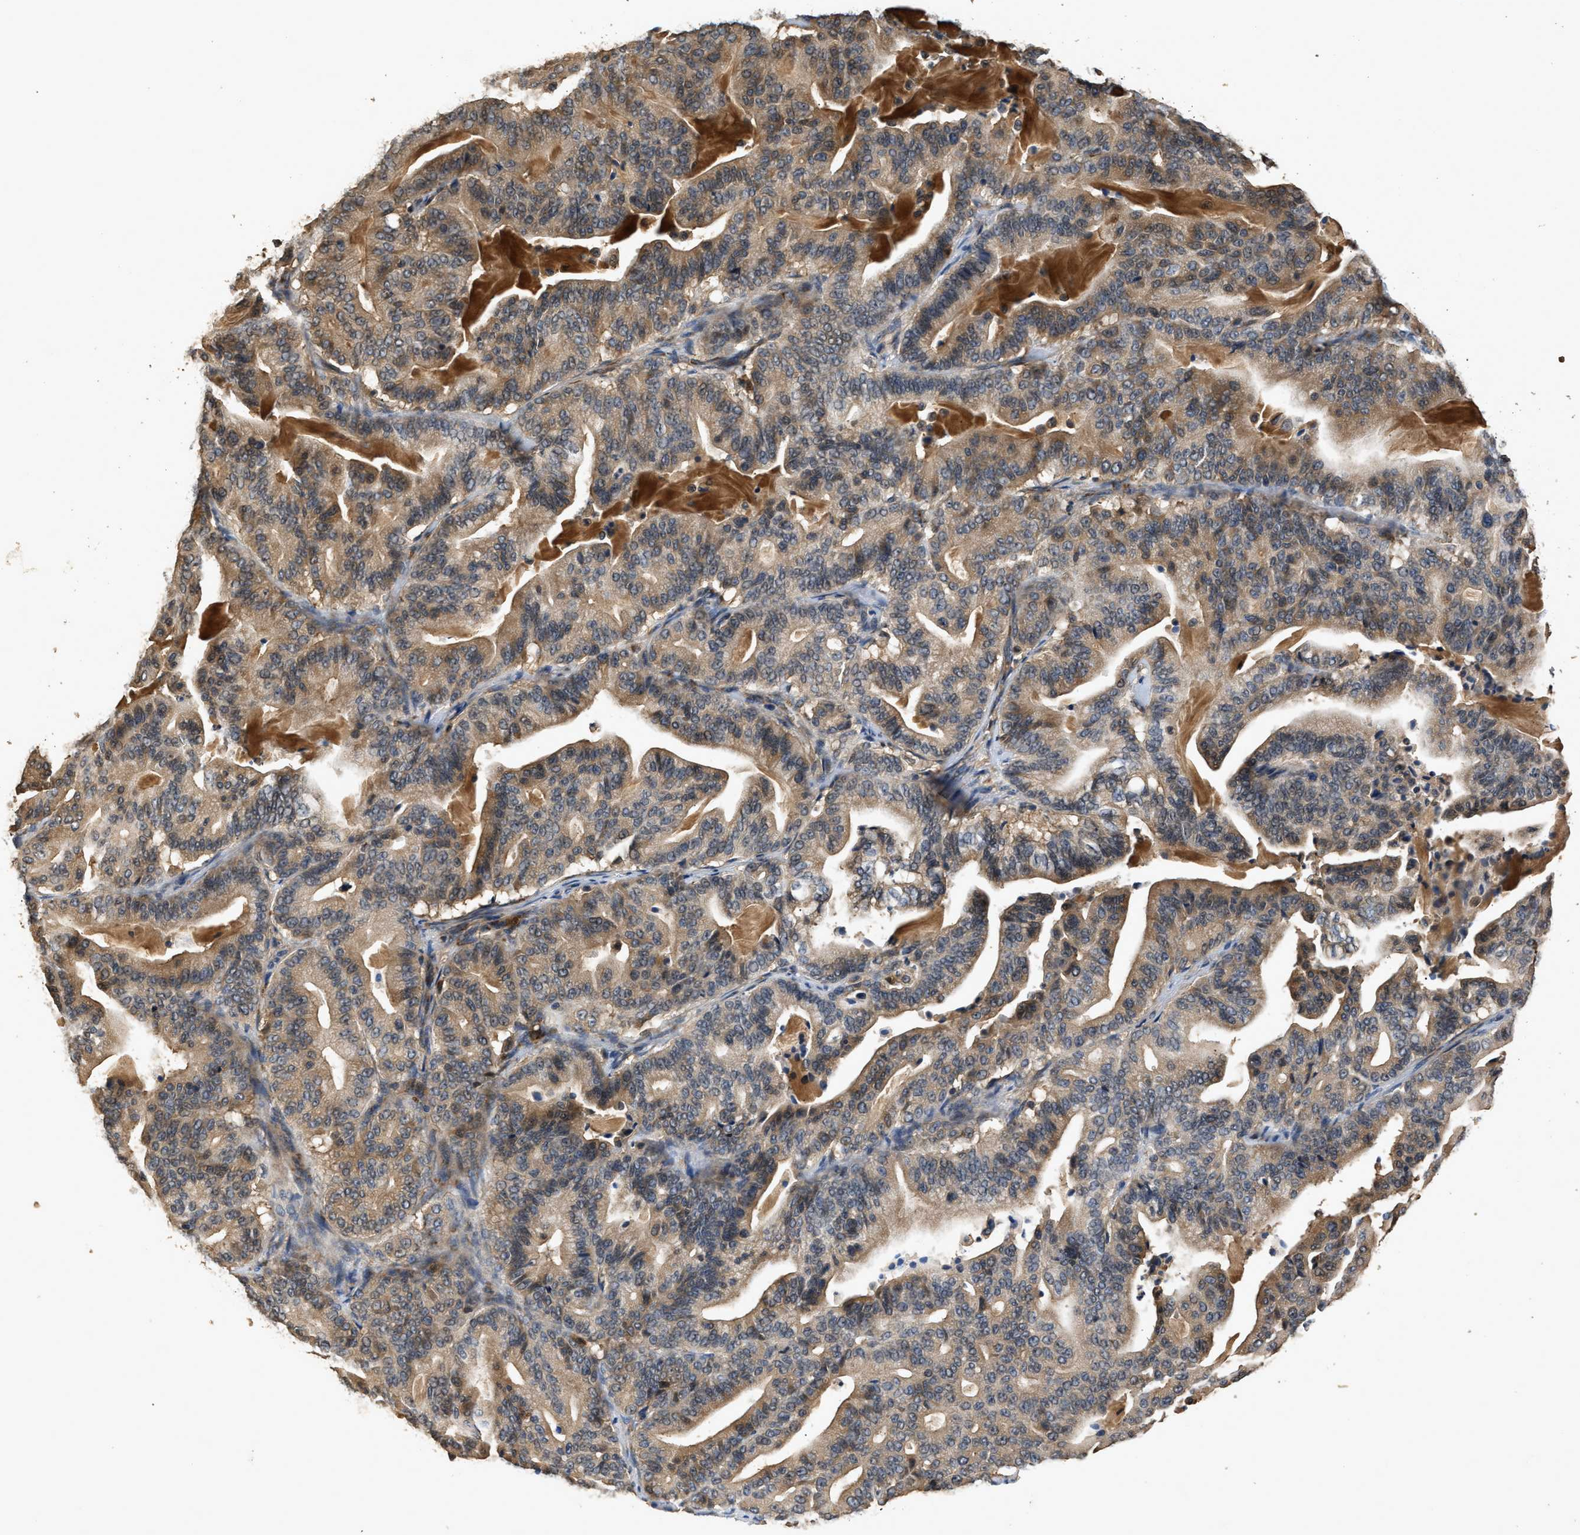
{"staining": {"intensity": "moderate", "quantity": ">75%", "location": "cytoplasmic/membranous"}, "tissue": "pancreatic cancer", "cell_type": "Tumor cells", "image_type": "cancer", "snomed": [{"axis": "morphology", "description": "Adenocarcinoma, NOS"}, {"axis": "topography", "description": "Pancreas"}], "caption": "About >75% of tumor cells in pancreatic adenocarcinoma exhibit moderate cytoplasmic/membranous protein expression as visualized by brown immunohistochemical staining.", "gene": "CHUK", "patient": {"sex": "male", "age": 63}}